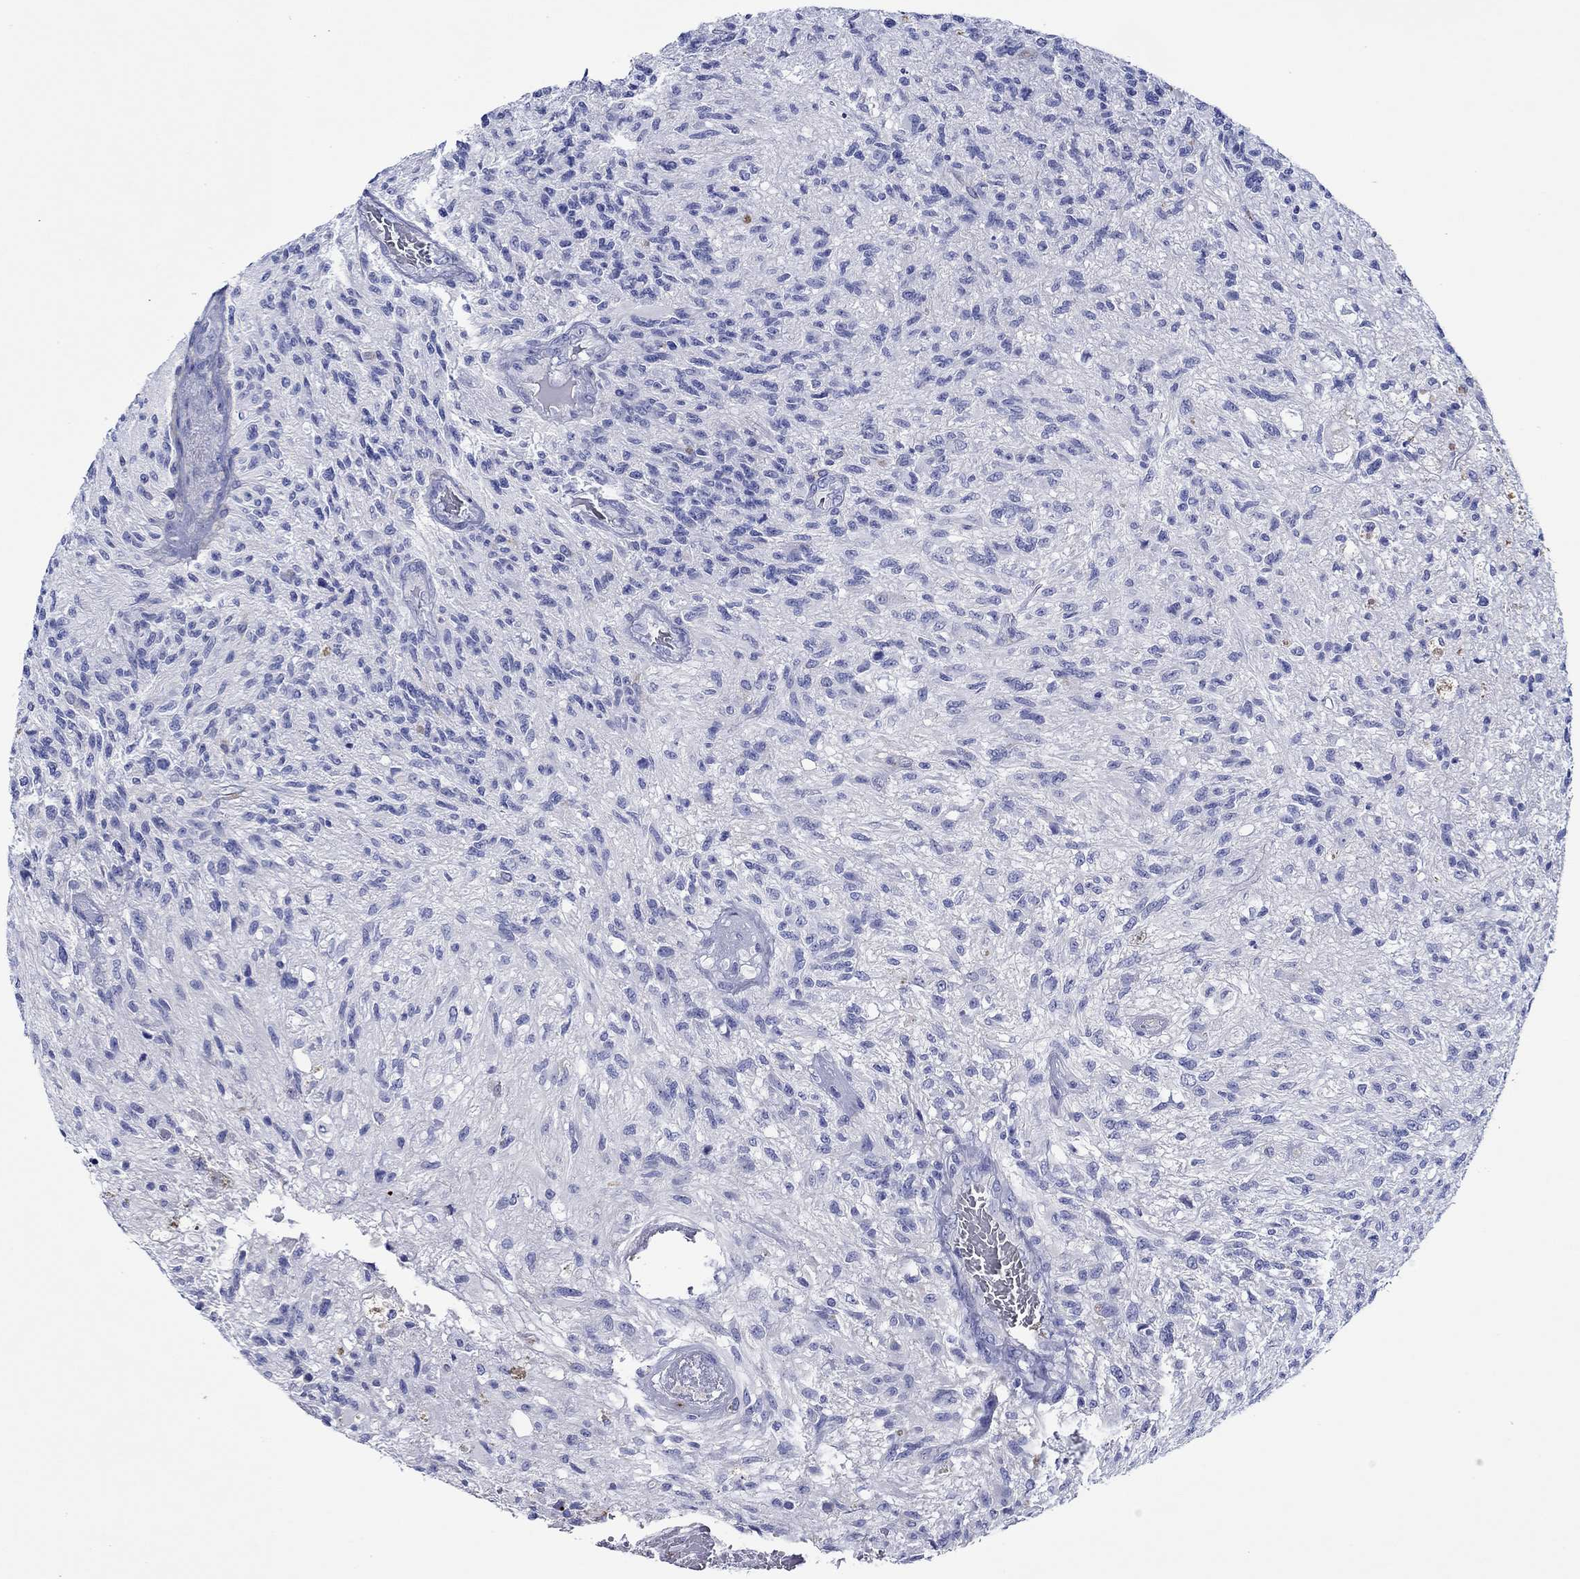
{"staining": {"intensity": "negative", "quantity": "none", "location": "none"}, "tissue": "glioma", "cell_type": "Tumor cells", "image_type": "cancer", "snomed": [{"axis": "morphology", "description": "Glioma, malignant, High grade"}, {"axis": "topography", "description": "Brain"}], "caption": "Immunohistochemical staining of glioma demonstrates no significant positivity in tumor cells.", "gene": "EPX", "patient": {"sex": "male", "age": 56}}